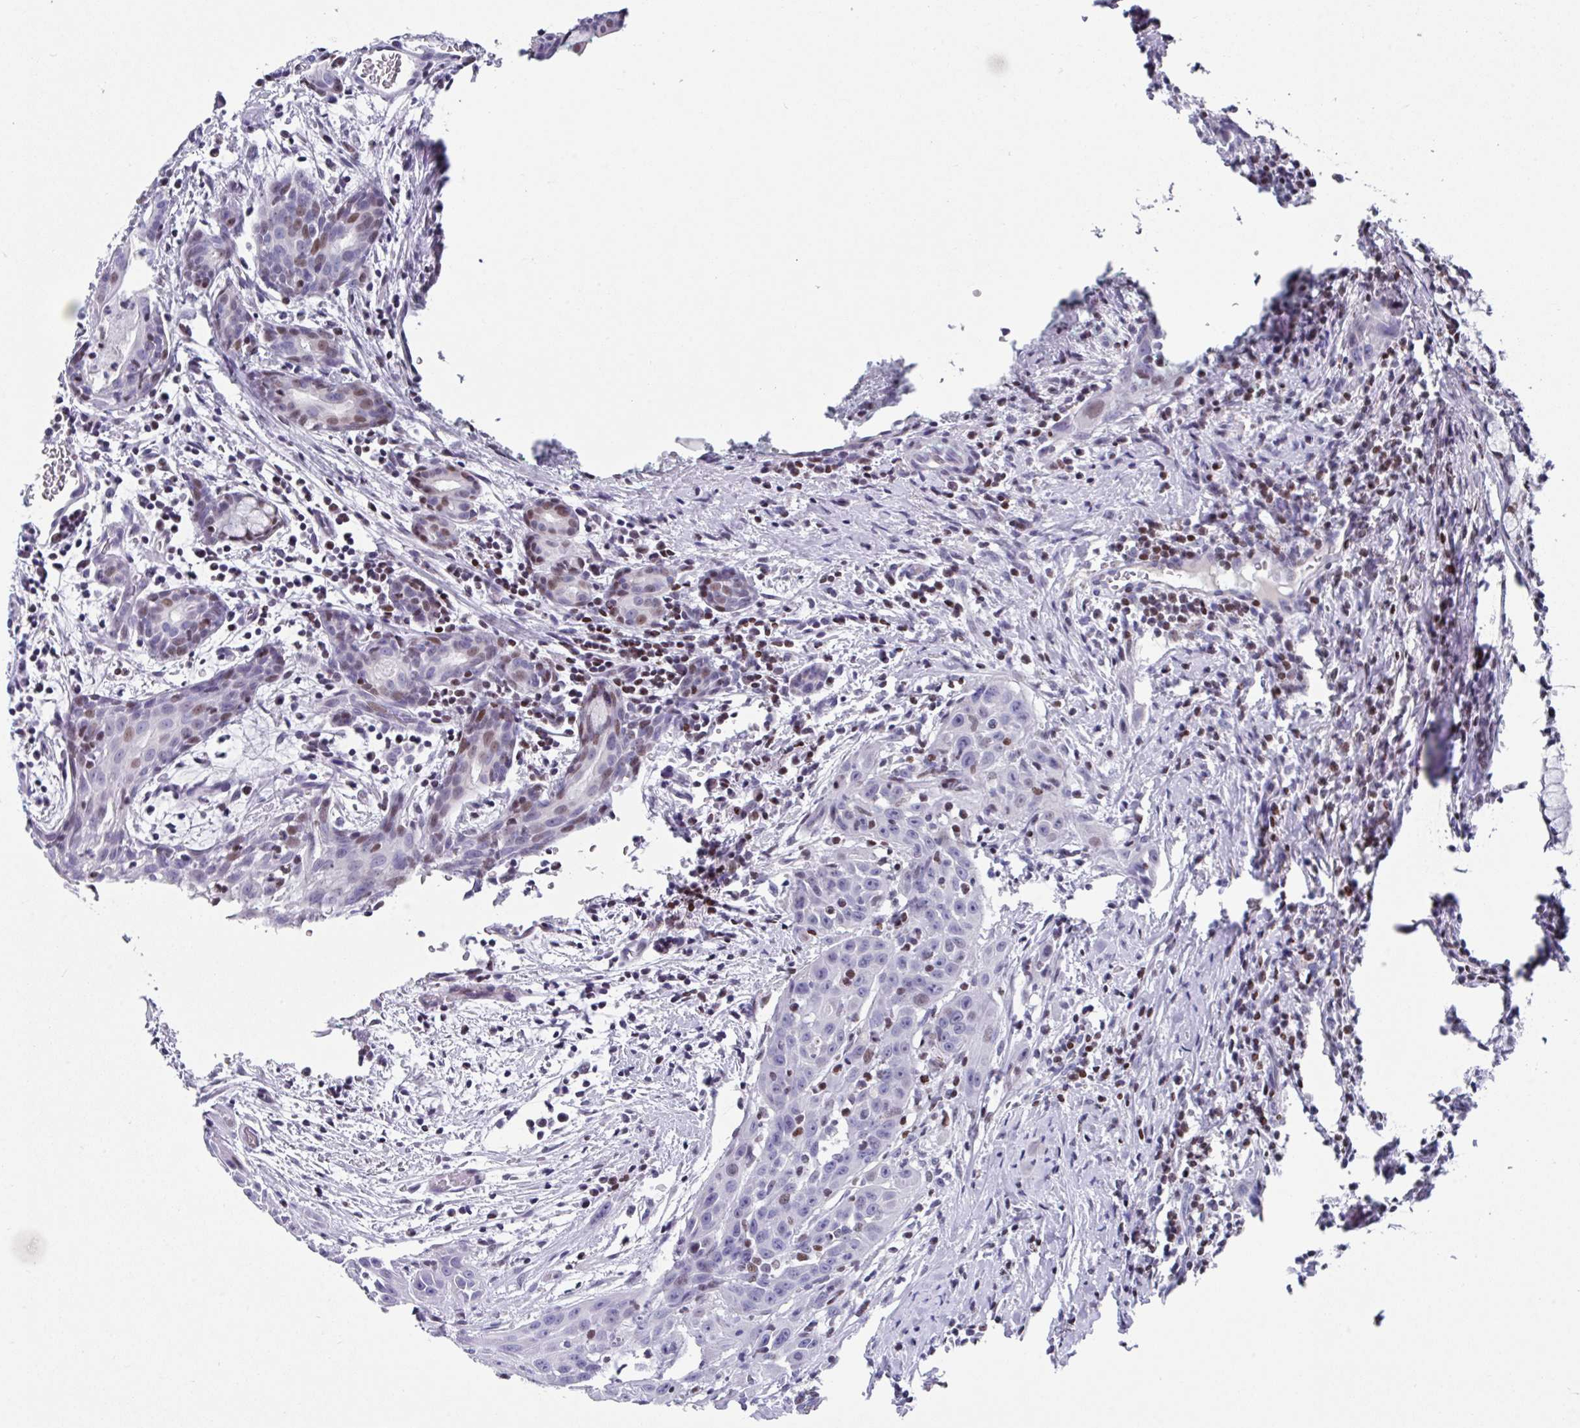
{"staining": {"intensity": "moderate", "quantity": "<25%", "location": "nuclear"}, "tissue": "head and neck cancer", "cell_type": "Tumor cells", "image_type": "cancer", "snomed": [{"axis": "morphology", "description": "Squamous cell carcinoma, NOS"}, {"axis": "topography", "description": "Oral tissue"}, {"axis": "topography", "description": "Head-Neck"}], "caption": "Immunohistochemistry (IHC) micrograph of neoplastic tissue: head and neck squamous cell carcinoma stained using immunohistochemistry (IHC) demonstrates low levels of moderate protein expression localized specifically in the nuclear of tumor cells, appearing as a nuclear brown color.", "gene": "TCF3", "patient": {"sex": "female", "age": 50}}